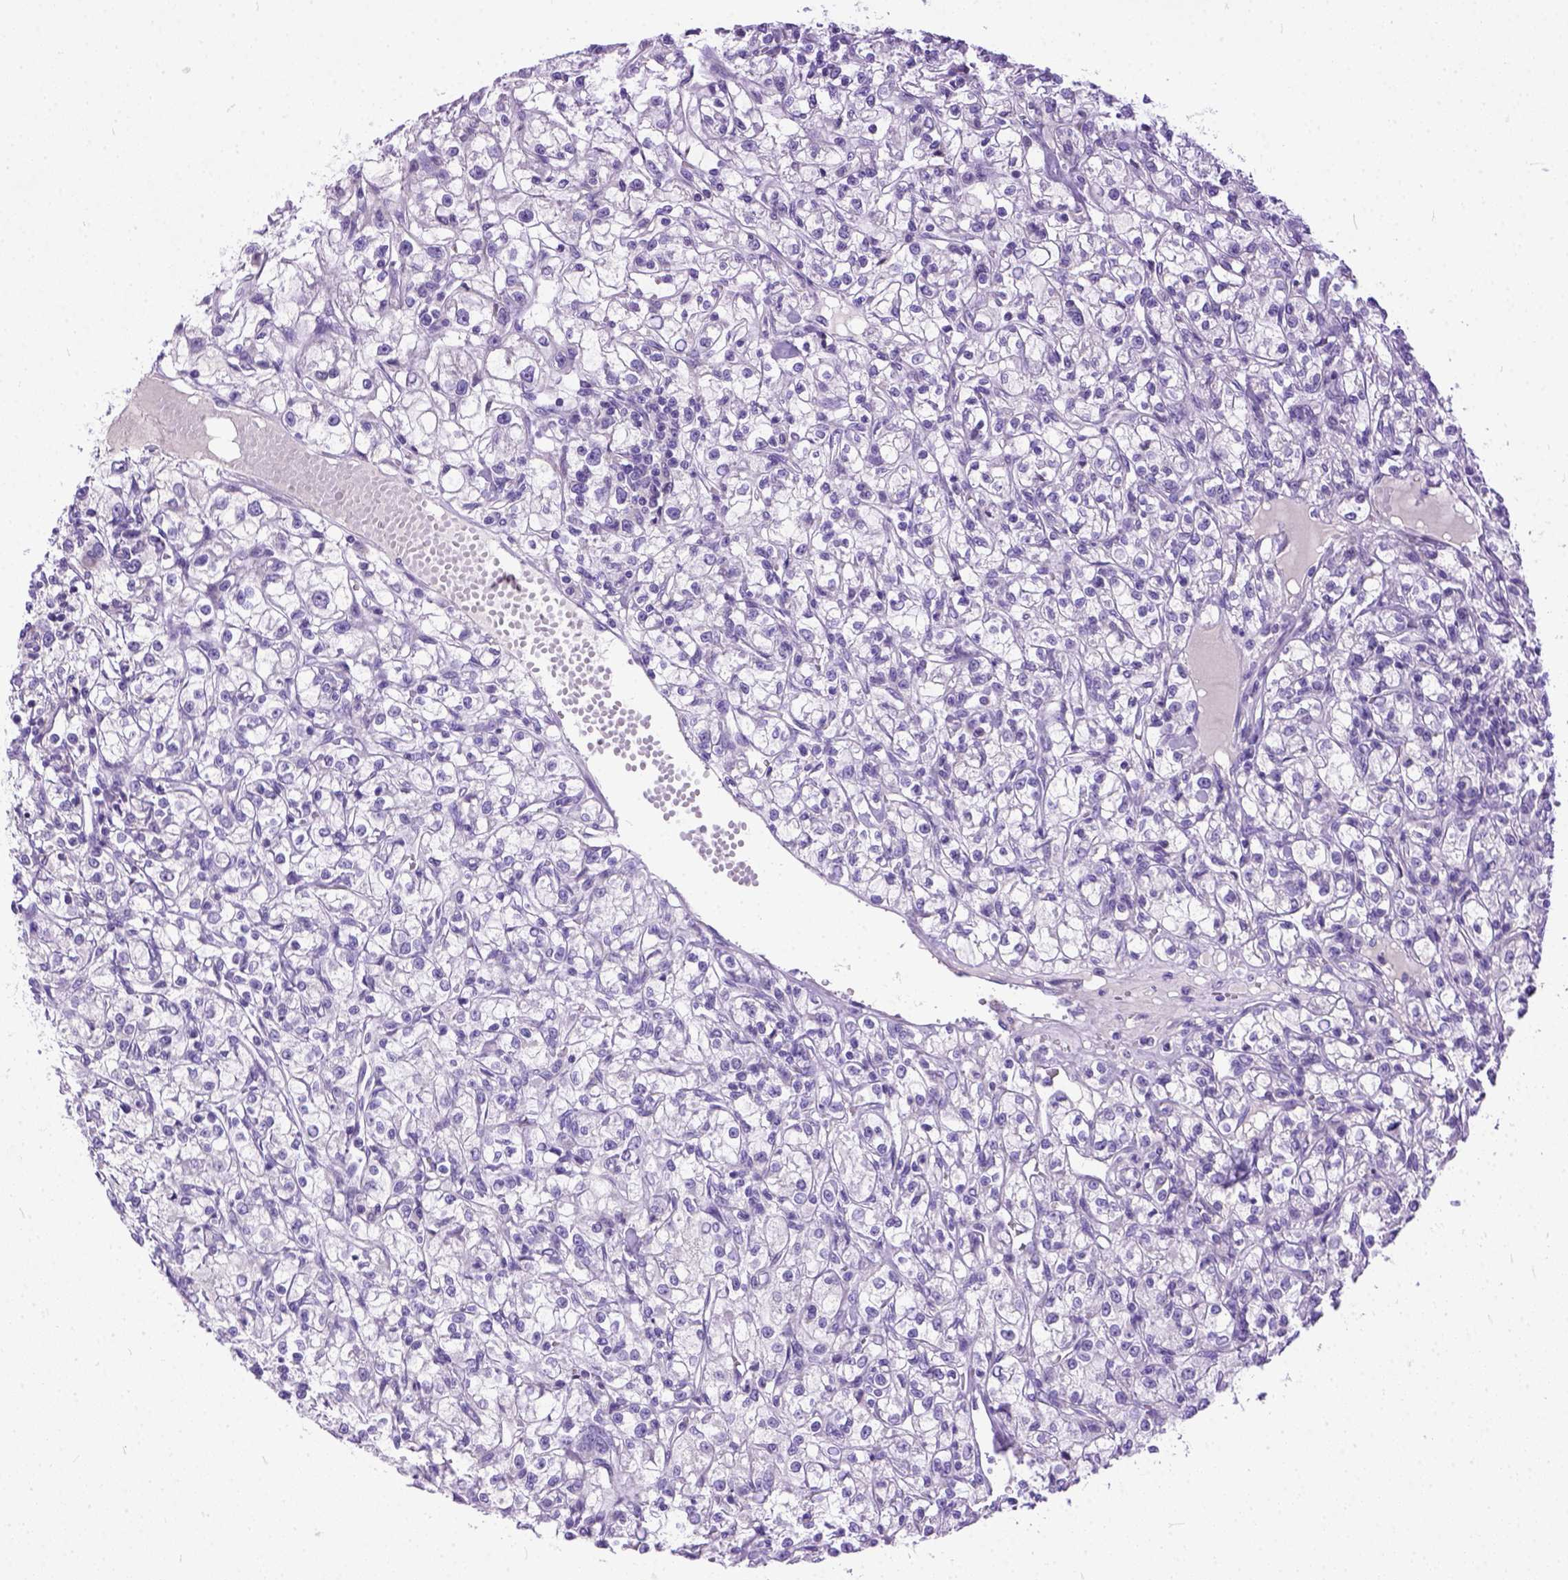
{"staining": {"intensity": "negative", "quantity": "none", "location": "none"}, "tissue": "renal cancer", "cell_type": "Tumor cells", "image_type": "cancer", "snomed": [{"axis": "morphology", "description": "Adenocarcinoma, NOS"}, {"axis": "topography", "description": "Kidney"}], "caption": "A high-resolution photomicrograph shows immunohistochemistry staining of renal adenocarcinoma, which displays no significant staining in tumor cells.", "gene": "PLK5", "patient": {"sex": "female", "age": 59}}